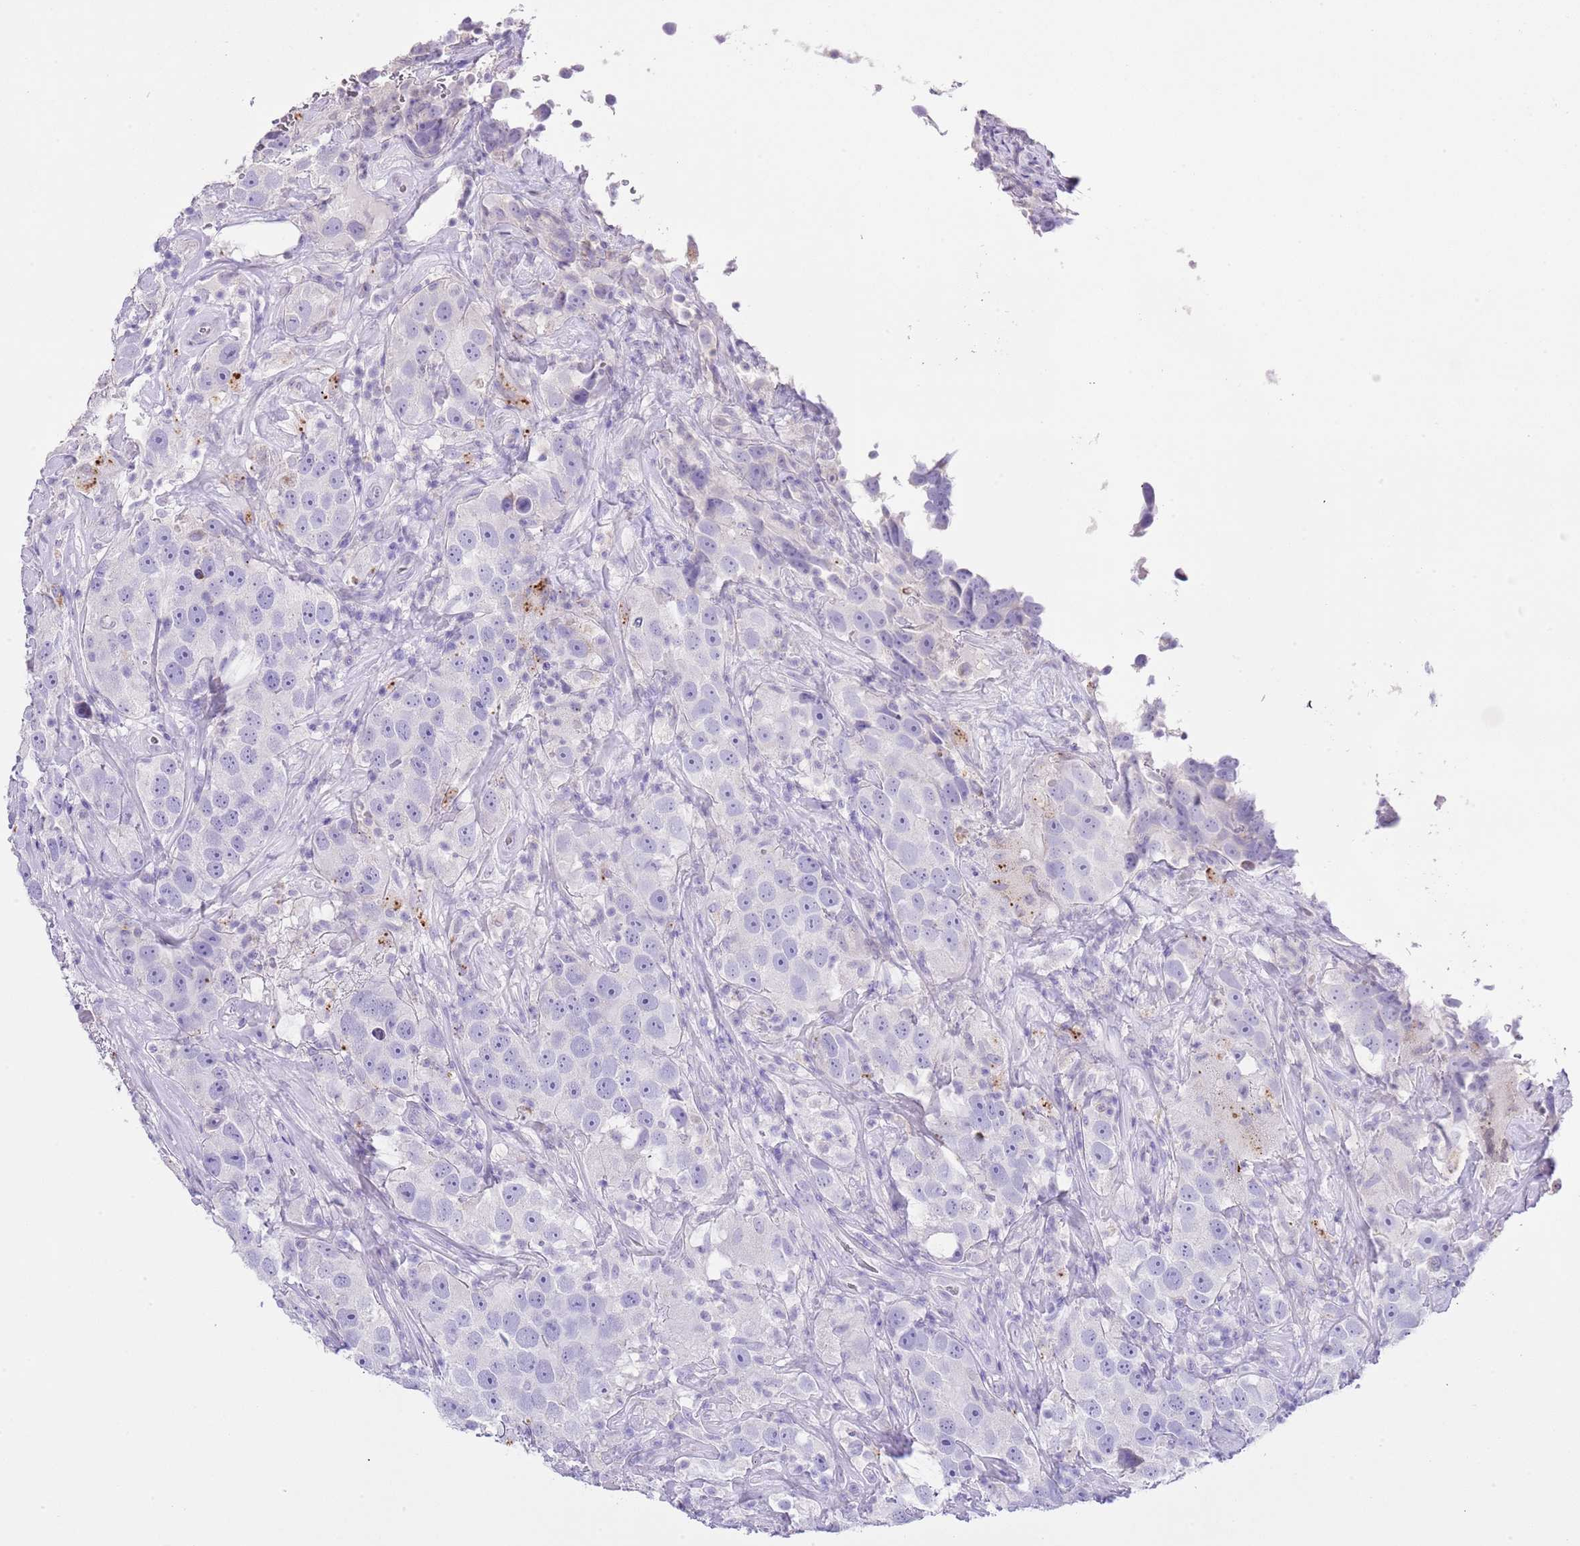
{"staining": {"intensity": "negative", "quantity": "none", "location": "none"}, "tissue": "testis cancer", "cell_type": "Tumor cells", "image_type": "cancer", "snomed": [{"axis": "morphology", "description": "Seminoma, NOS"}, {"axis": "topography", "description": "Testis"}], "caption": "This is an IHC photomicrograph of human testis cancer. There is no staining in tumor cells.", "gene": "OR2Z1", "patient": {"sex": "male", "age": 49}}